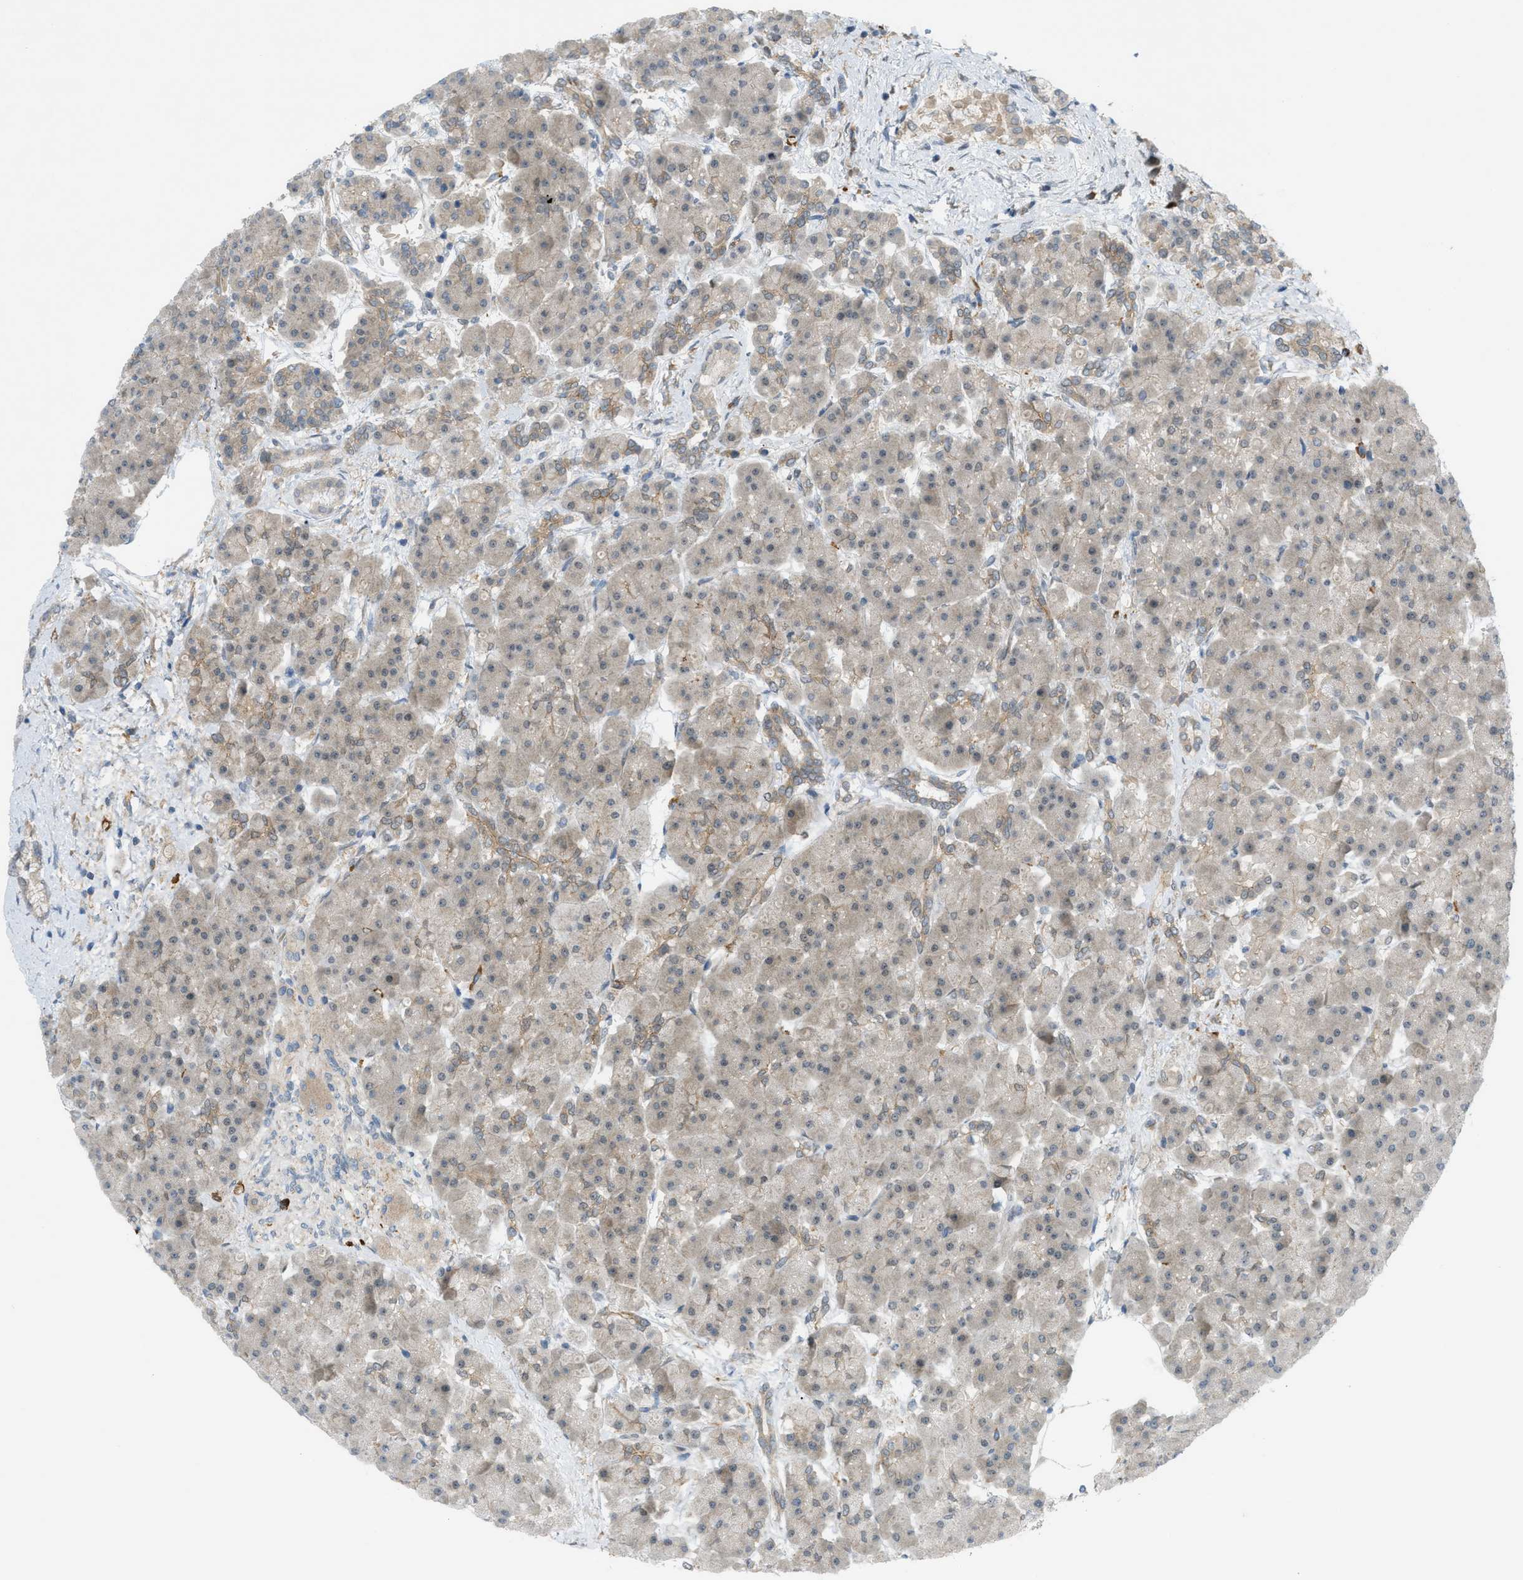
{"staining": {"intensity": "weak", "quantity": "25%-75%", "location": "cytoplasmic/membranous,nuclear"}, "tissue": "pancreas", "cell_type": "Exocrine glandular cells", "image_type": "normal", "snomed": [{"axis": "morphology", "description": "Normal tissue, NOS"}, {"axis": "topography", "description": "Pancreas"}], "caption": "A low amount of weak cytoplasmic/membranous,nuclear expression is seen in about 25%-75% of exocrine glandular cells in benign pancreas. (DAB (3,3'-diaminobenzidine) IHC, brown staining for protein, blue staining for nuclei).", "gene": "DYRK1A", "patient": {"sex": "female", "age": 70}}